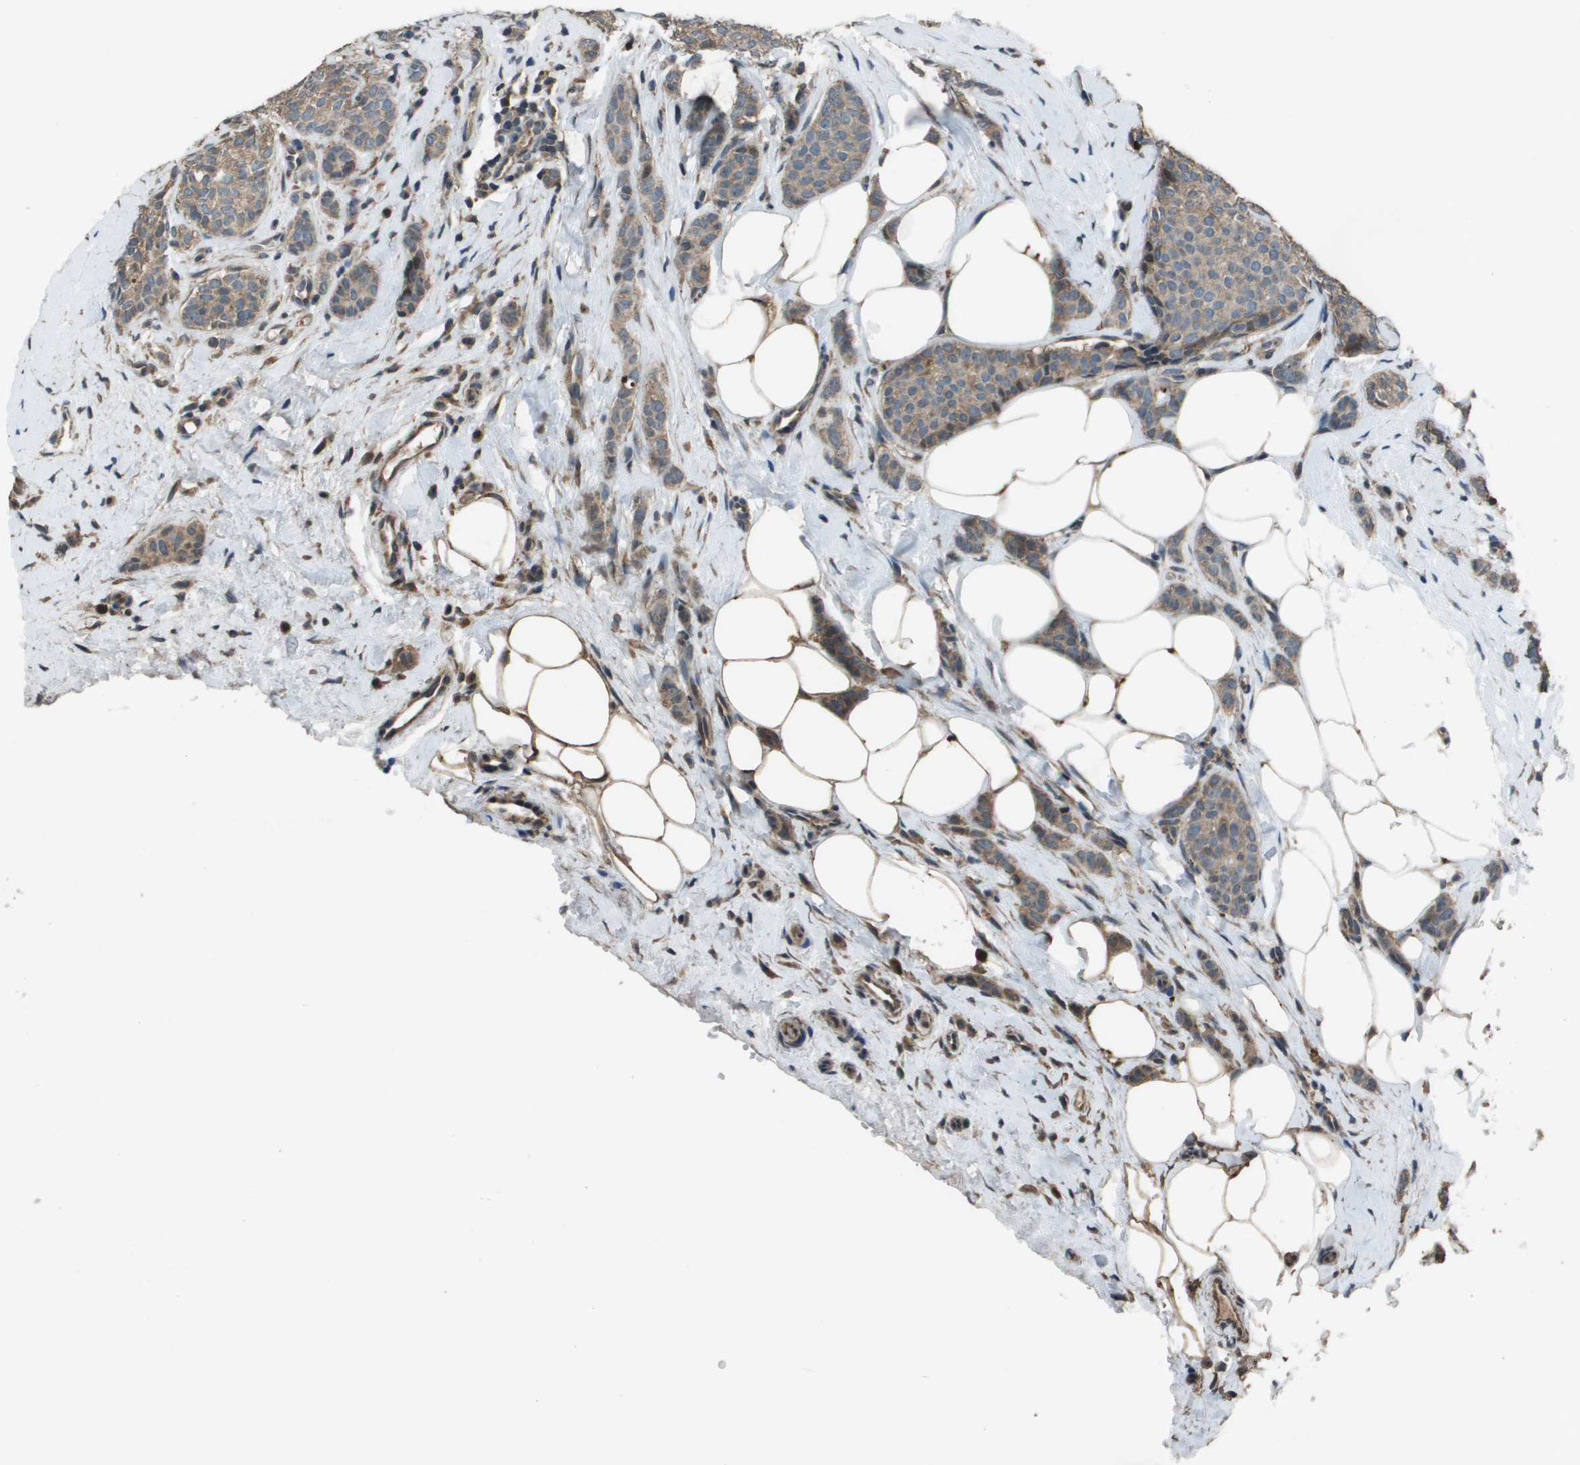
{"staining": {"intensity": "weak", "quantity": ">75%", "location": "cytoplasmic/membranous"}, "tissue": "breast cancer", "cell_type": "Tumor cells", "image_type": "cancer", "snomed": [{"axis": "morphology", "description": "Lobular carcinoma"}, {"axis": "topography", "description": "Skin"}, {"axis": "topography", "description": "Breast"}], "caption": "About >75% of tumor cells in human breast lobular carcinoma reveal weak cytoplasmic/membranous protein positivity as visualized by brown immunohistochemical staining.", "gene": "GOSR2", "patient": {"sex": "female", "age": 46}}